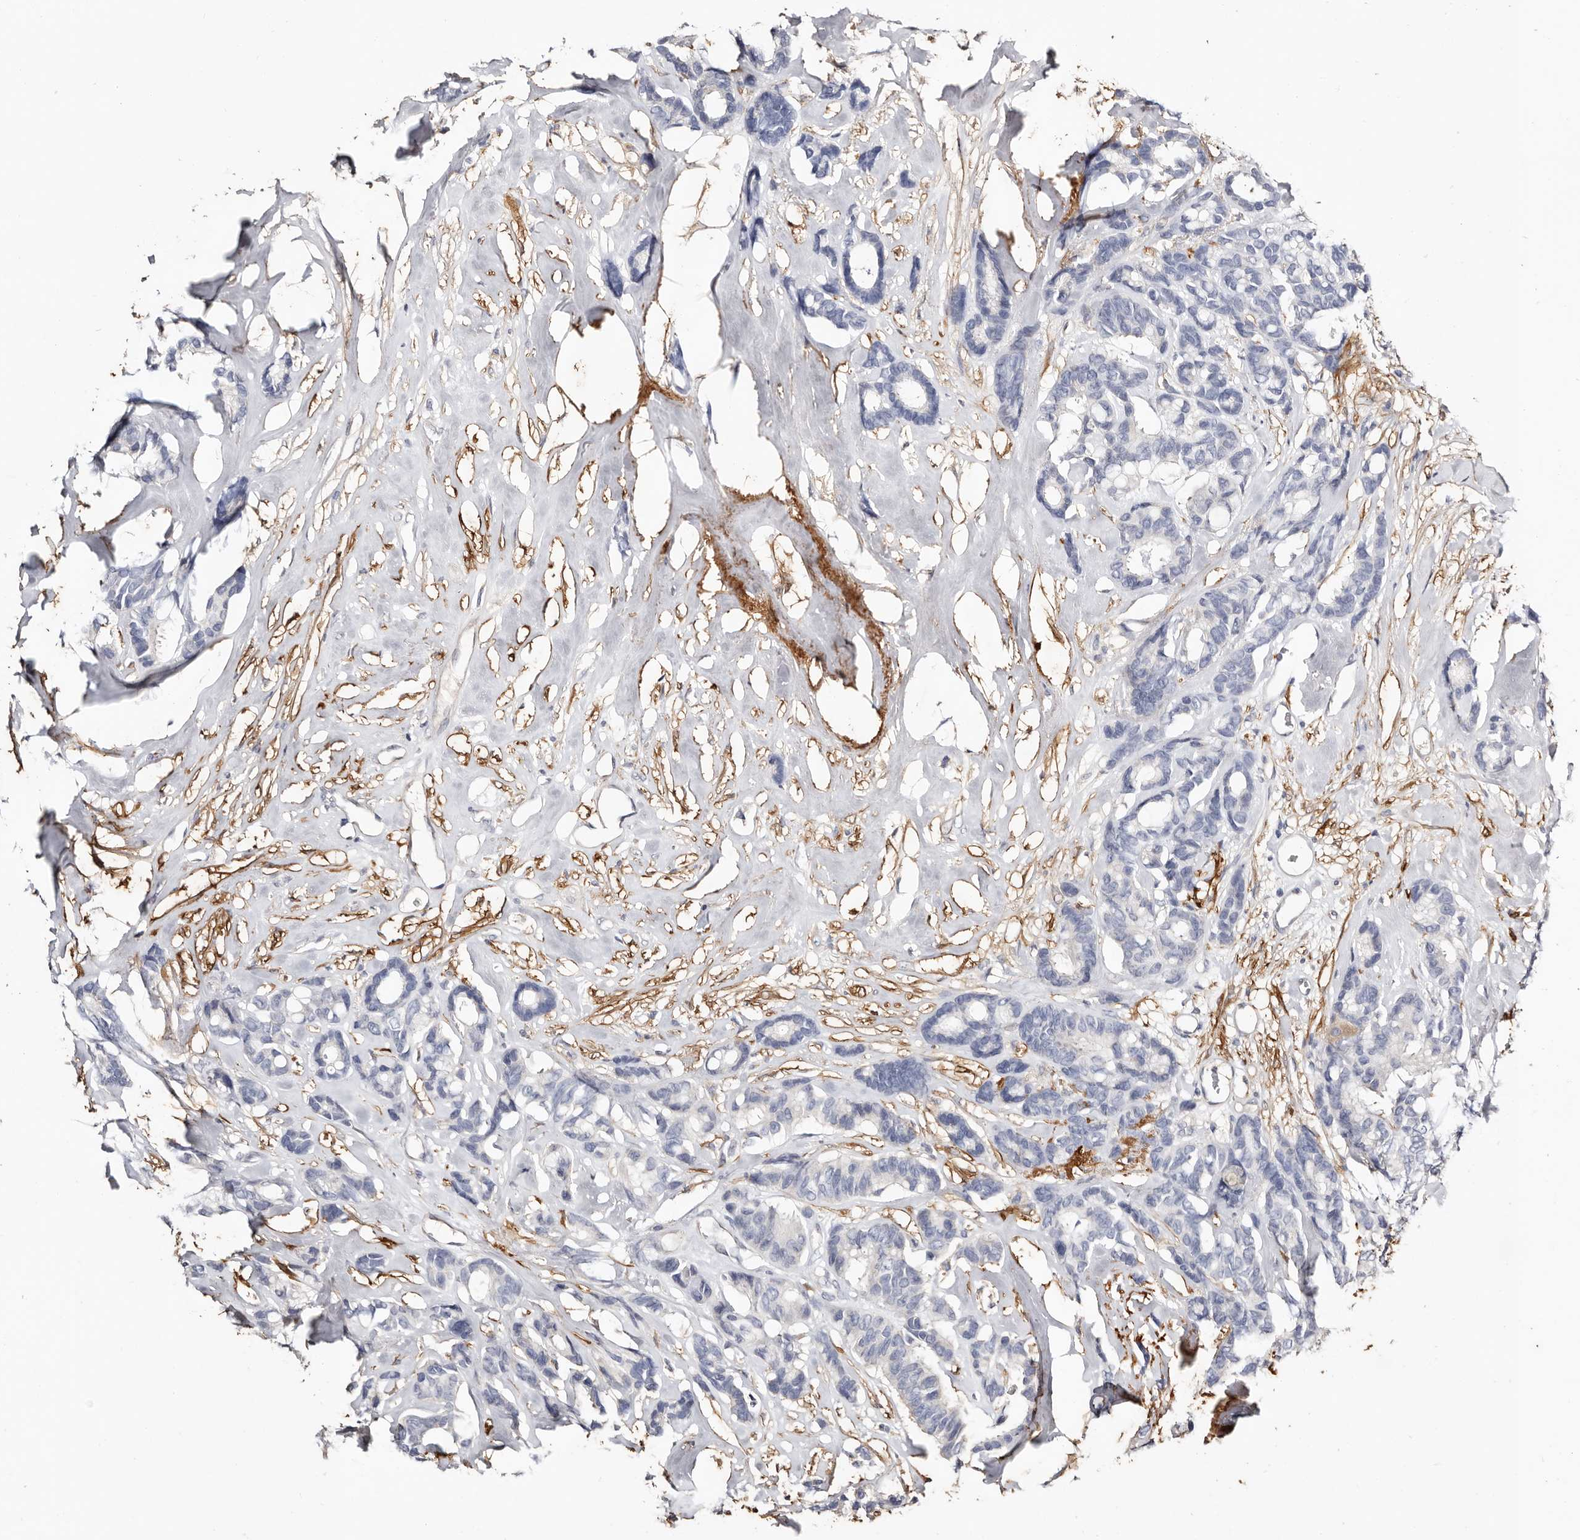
{"staining": {"intensity": "negative", "quantity": "none", "location": "none"}, "tissue": "breast cancer", "cell_type": "Tumor cells", "image_type": "cancer", "snomed": [{"axis": "morphology", "description": "Duct carcinoma"}, {"axis": "topography", "description": "Breast"}], "caption": "A high-resolution micrograph shows immunohistochemistry staining of breast cancer, which shows no significant staining in tumor cells.", "gene": "TGM2", "patient": {"sex": "female", "age": 87}}